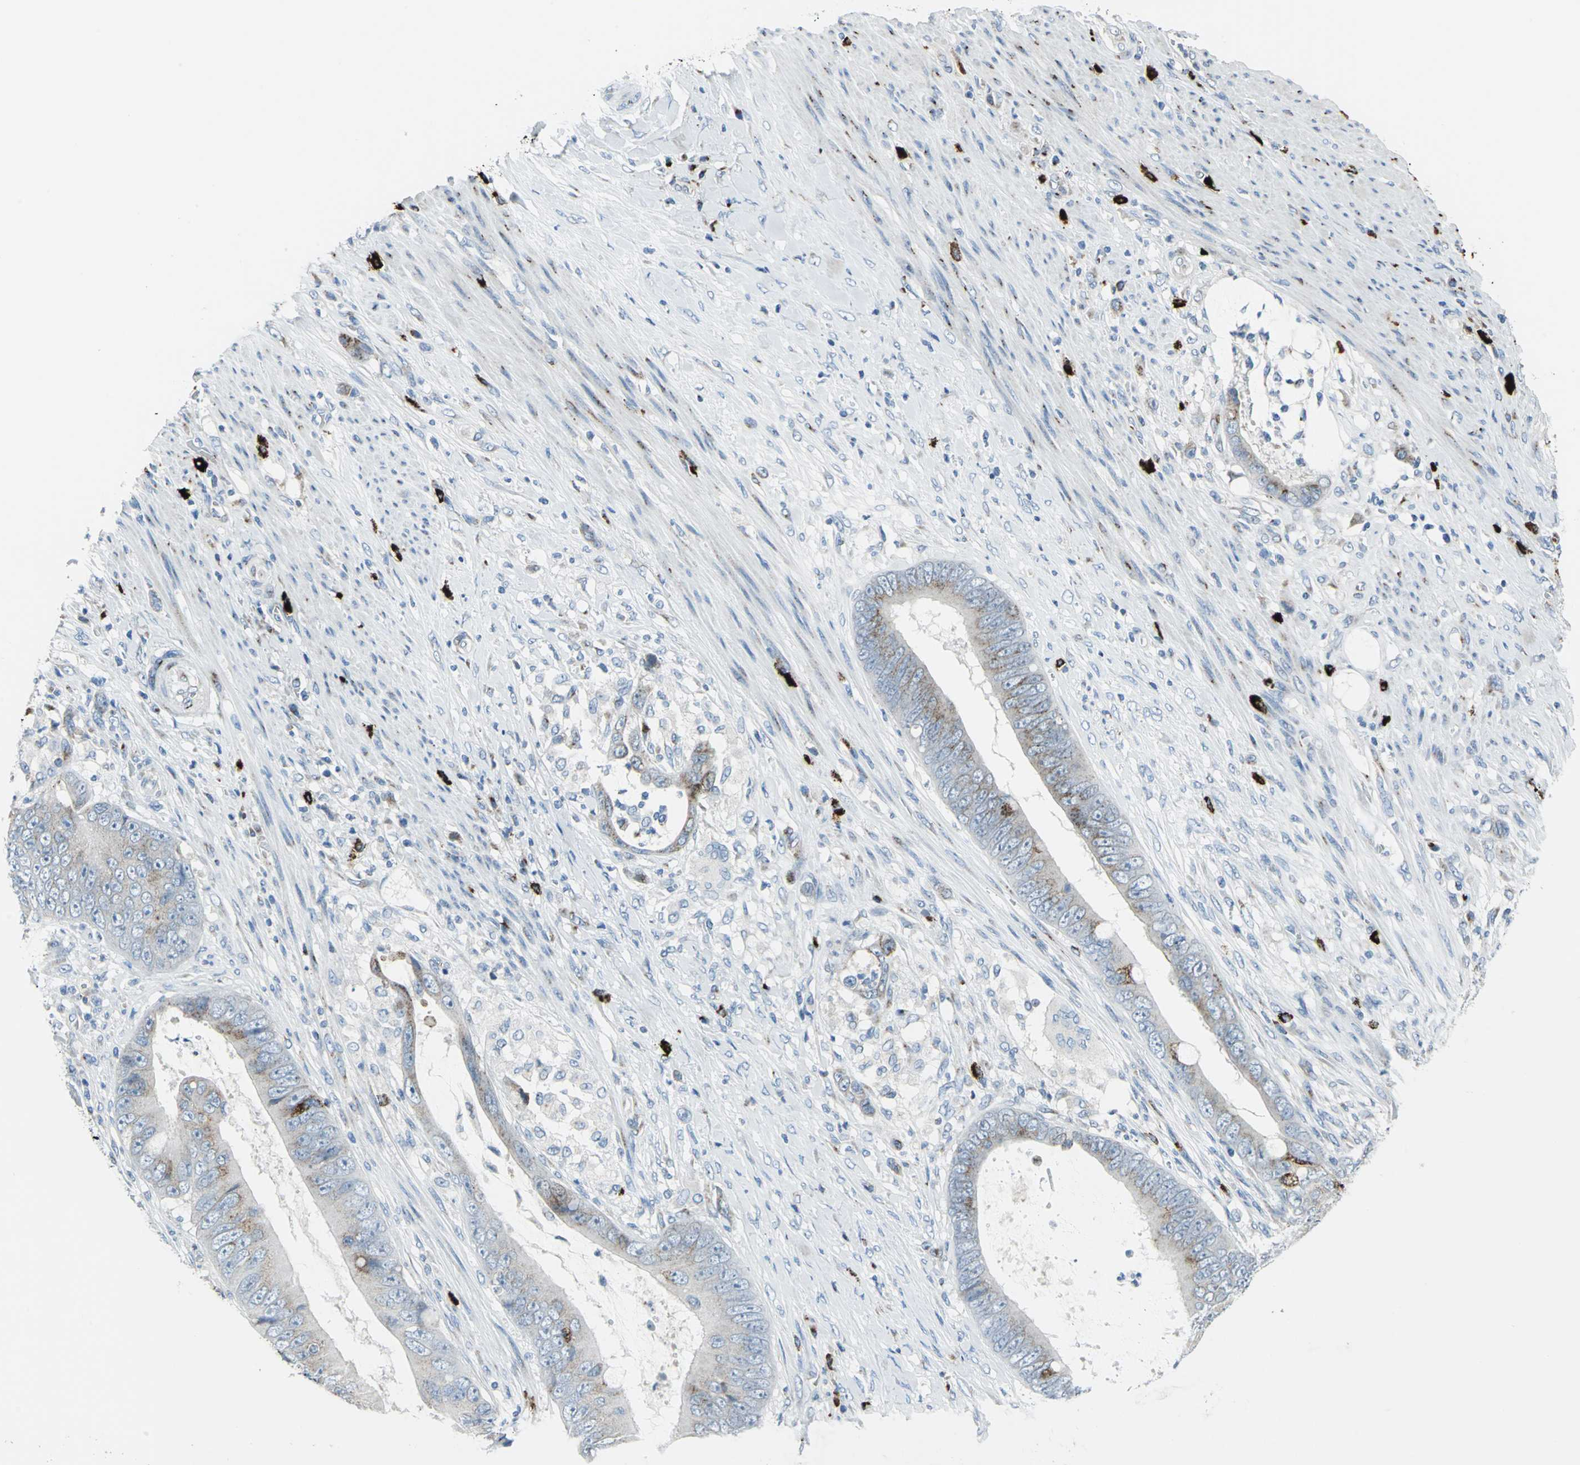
{"staining": {"intensity": "moderate", "quantity": "<25%", "location": "cytoplasmic/membranous"}, "tissue": "colorectal cancer", "cell_type": "Tumor cells", "image_type": "cancer", "snomed": [{"axis": "morphology", "description": "Adenocarcinoma, NOS"}, {"axis": "topography", "description": "Rectum"}], "caption": "A high-resolution image shows immunohistochemistry (IHC) staining of colorectal adenocarcinoma, which displays moderate cytoplasmic/membranous staining in about <25% of tumor cells.", "gene": "GPR3", "patient": {"sex": "female", "age": 77}}